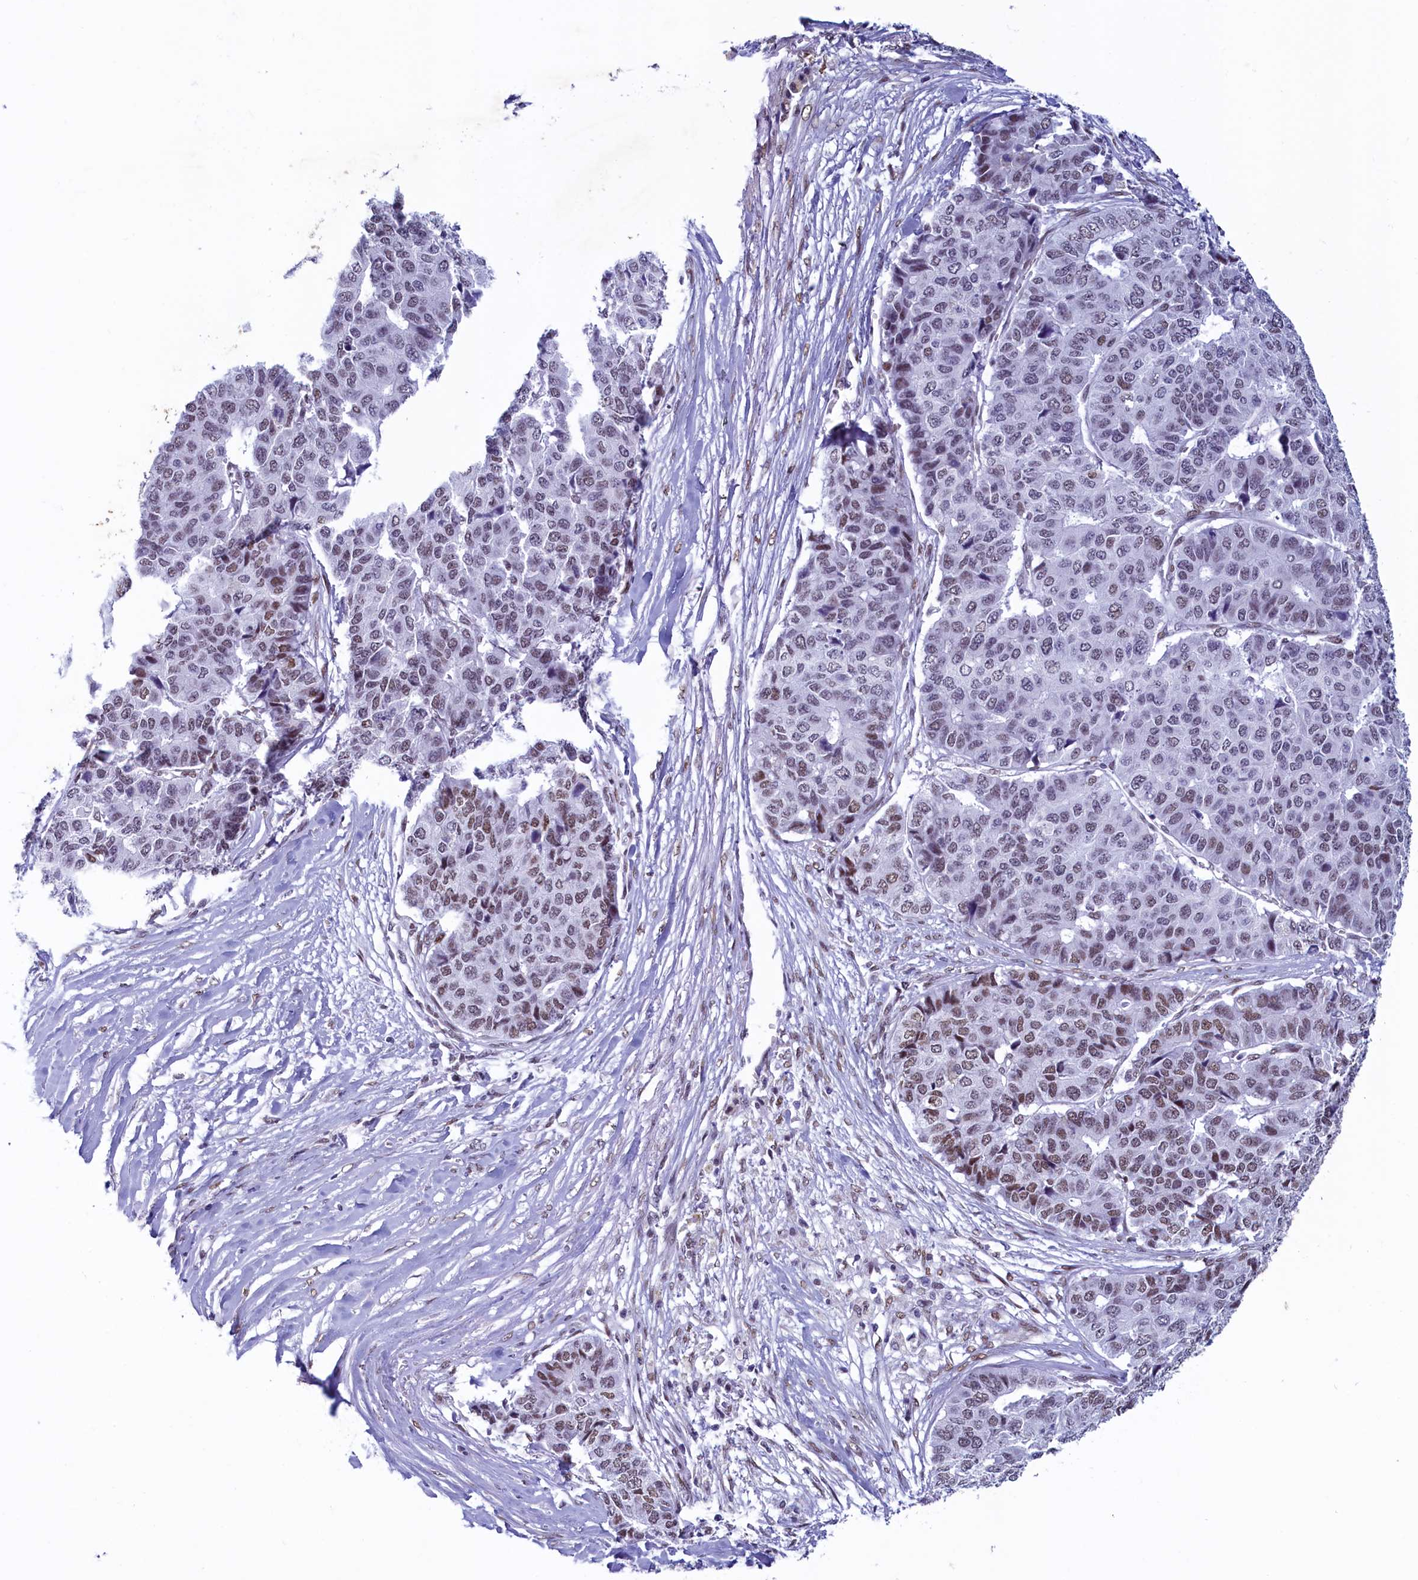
{"staining": {"intensity": "moderate", "quantity": "<25%", "location": "nuclear"}, "tissue": "pancreatic cancer", "cell_type": "Tumor cells", "image_type": "cancer", "snomed": [{"axis": "morphology", "description": "Adenocarcinoma, NOS"}, {"axis": "topography", "description": "Pancreas"}], "caption": "About <25% of tumor cells in human pancreatic adenocarcinoma display moderate nuclear protein staining as visualized by brown immunohistochemical staining.", "gene": "SUGP2", "patient": {"sex": "male", "age": 50}}